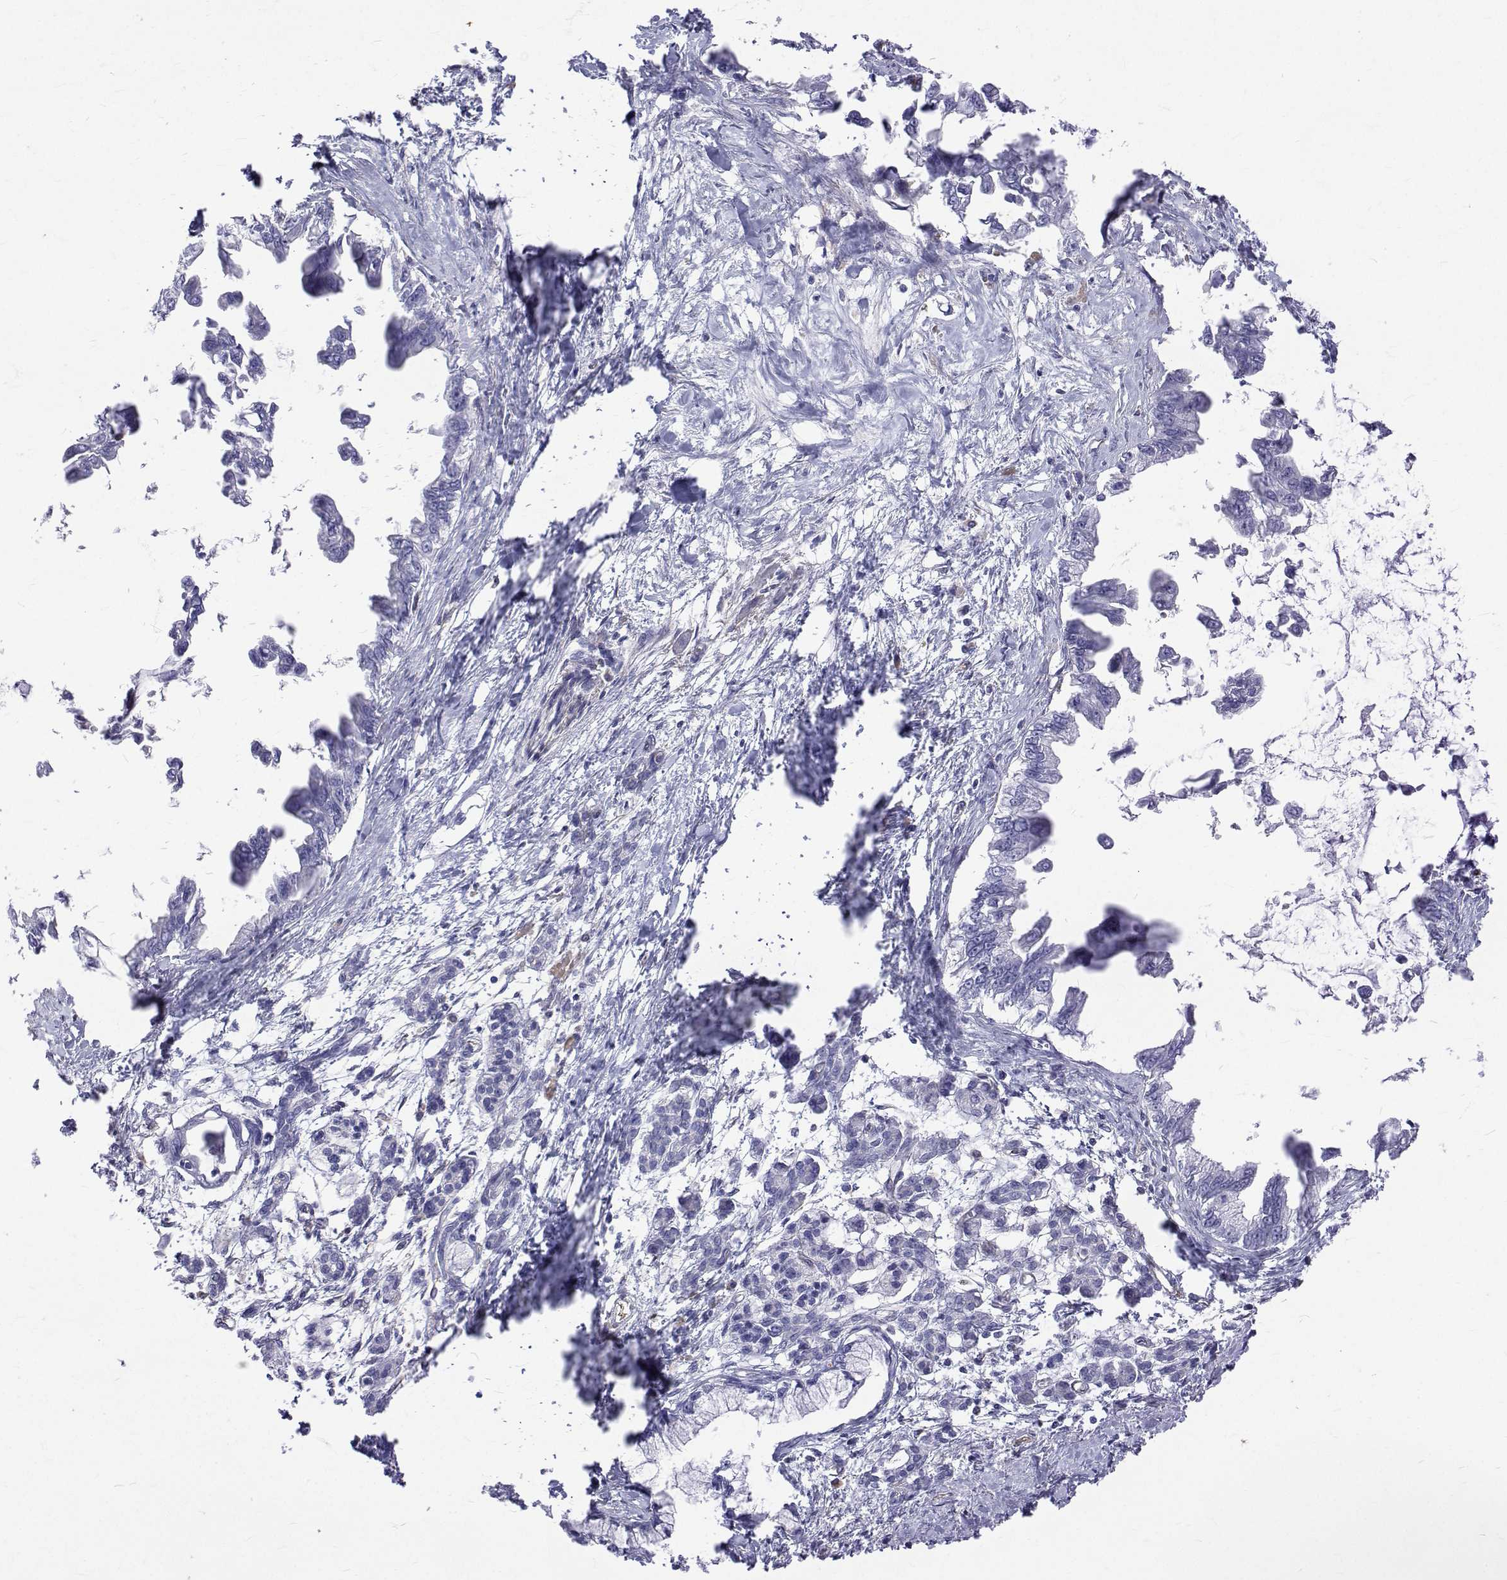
{"staining": {"intensity": "negative", "quantity": "none", "location": "none"}, "tissue": "pancreatic cancer", "cell_type": "Tumor cells", "image_type": "cancer", "snomed": [{"axis": "morphology", "description": "Adenocarcinoma, NOS"}, {"axis": "topography", "description": "Pancreas"}], "caption": "Immunohistochemistry (IHC) of adenocarcinoma (pancreatic) reveals no positivity in tumor cells. (DAB IHC with hematoxylin counter stain).", "gene": "OPRPN", "patient": {"sex": "male", "age": 61}}